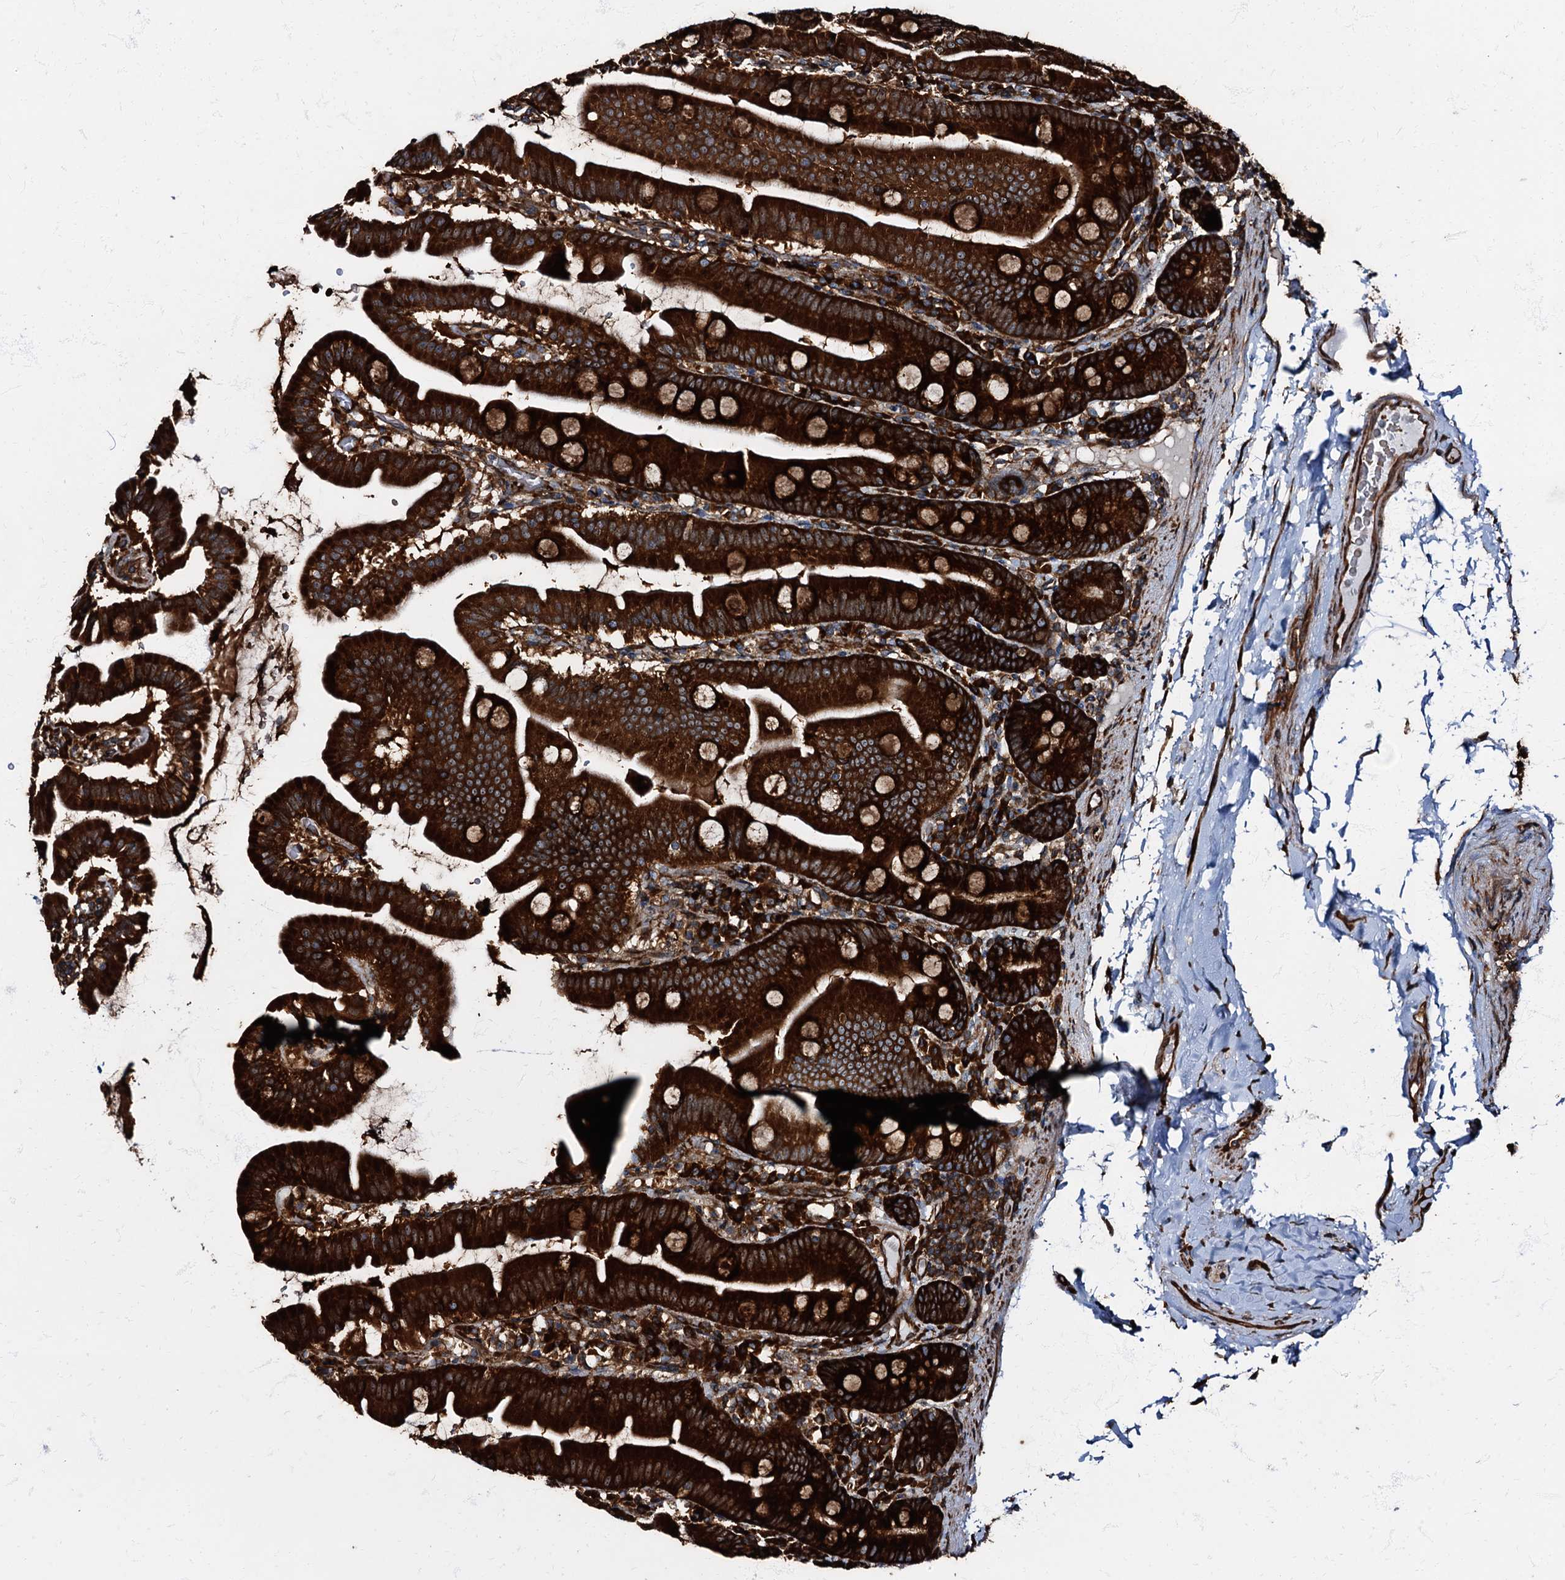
{"staining": {"intensity": "strong", "quantity": ">75%", "location": "cytoplasmic/membranous"}, "tissue": "small intestine", "cell_type": "Glandular cells", "image_type": "normal", "snomed": [{"axis": "morphology", "description": "Normal tissue, NOS"}, {"axis": "topography", "description": "Small intestine"}], "caption": "A high-resolution photomicrograph shows IHC staining of benign small intestine, which shows strong cytoplasmic/membranous expression in approximately >75% of glandular cells. (DAB = brown stain, brightfield microscopy at high magnification).", "gene": "ATP2C1", "patient": {"sex": "female", "age": 68}}